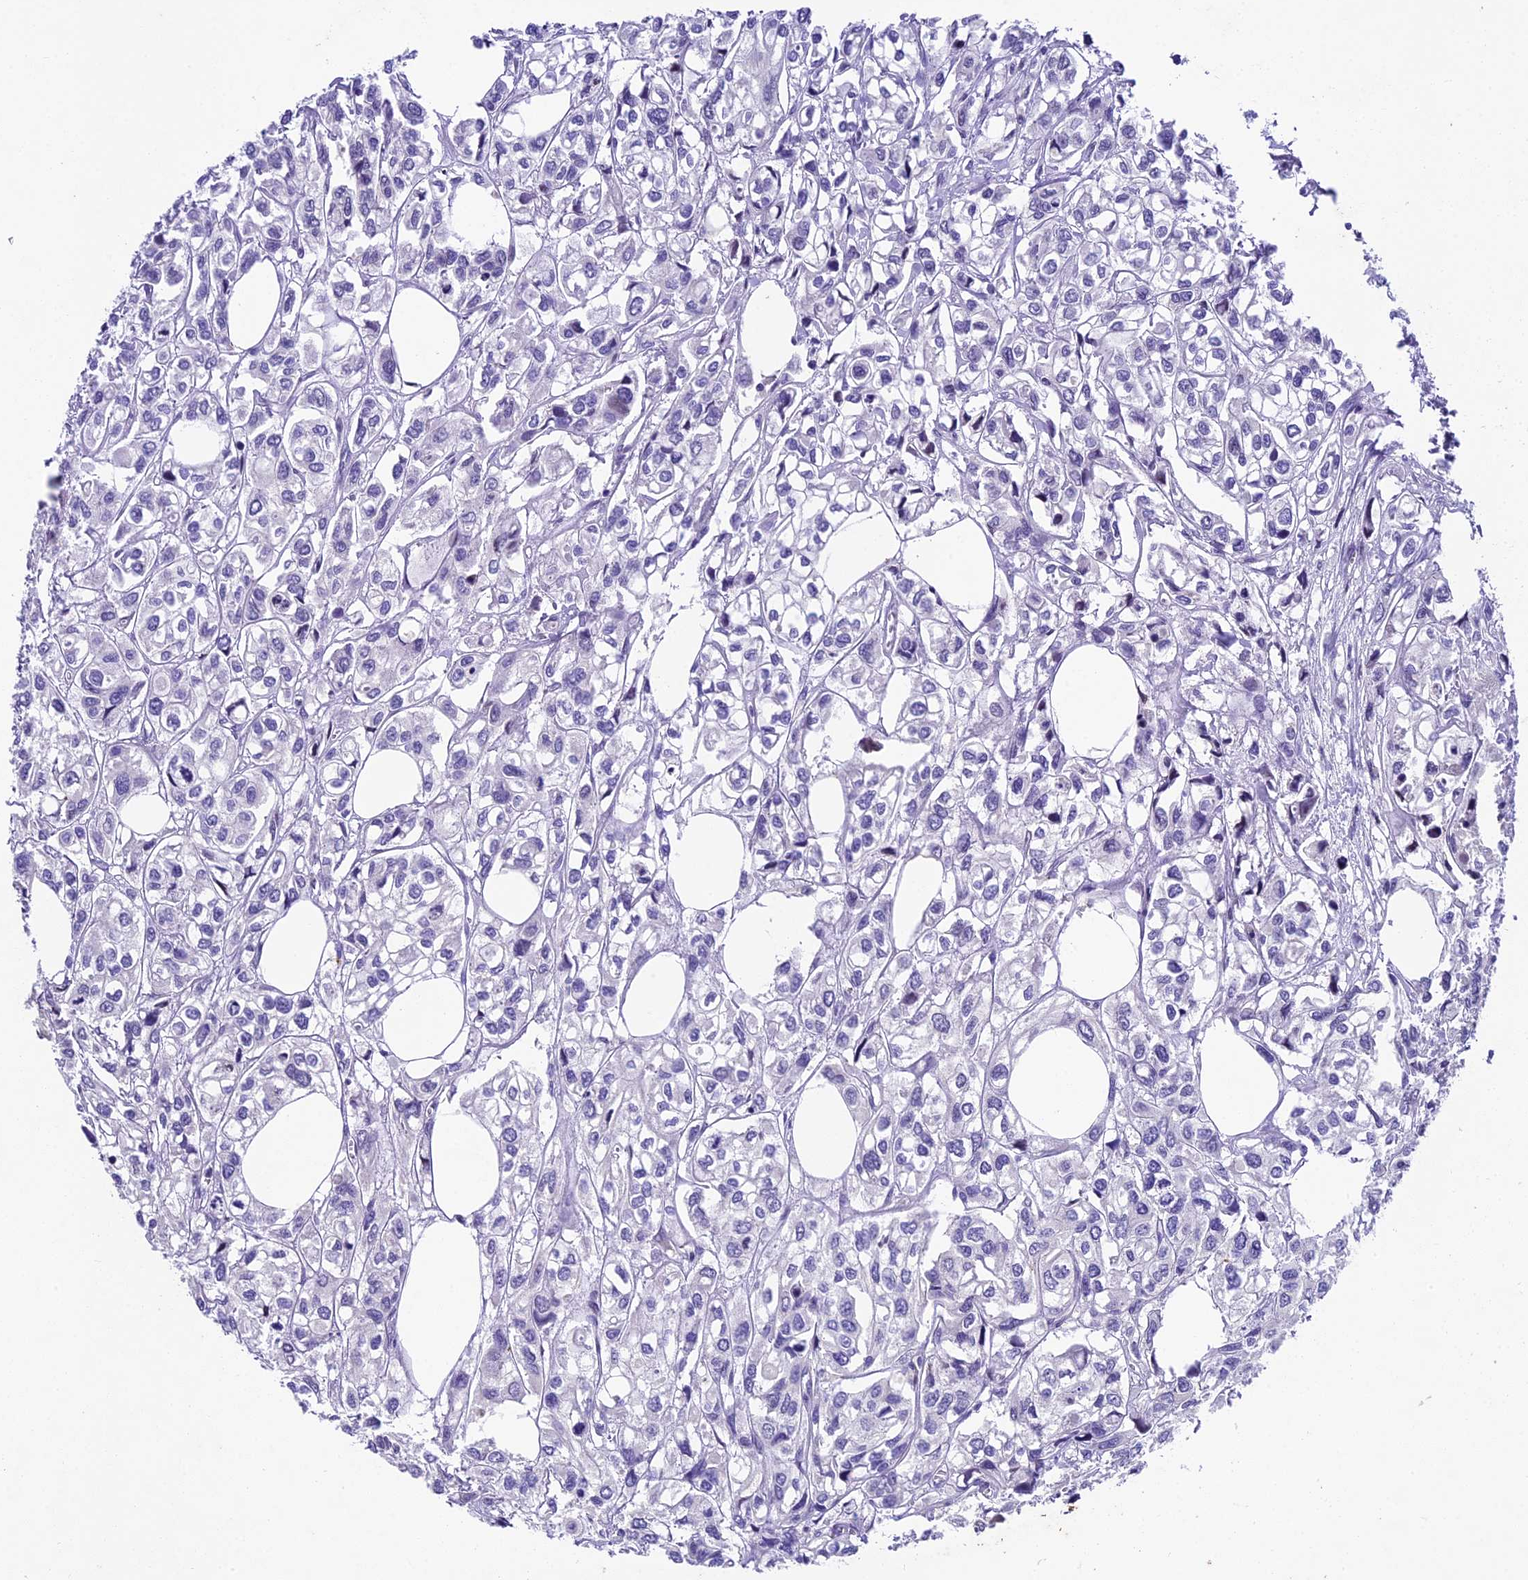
{"staining": {"intensity": "negative", "quantity": "none", "location": "none"}, "tissue": "urothelial cancer", "cell_type": "Tumor cells", "image_type": "cancer", "snomed": [{"axis": "morphology", "description": "Urothelial carcinoma, High grade"}, {"axis": "topography", "description": "Urinary bladder"}], "caption": "Micrograph shows no protein staining in tumor cells of urothelial cancer tissue. (IHC, brightfield microscopy, high magnification).", "gene": "IFT140", "patient": {"sex": "male", "age": 67}}